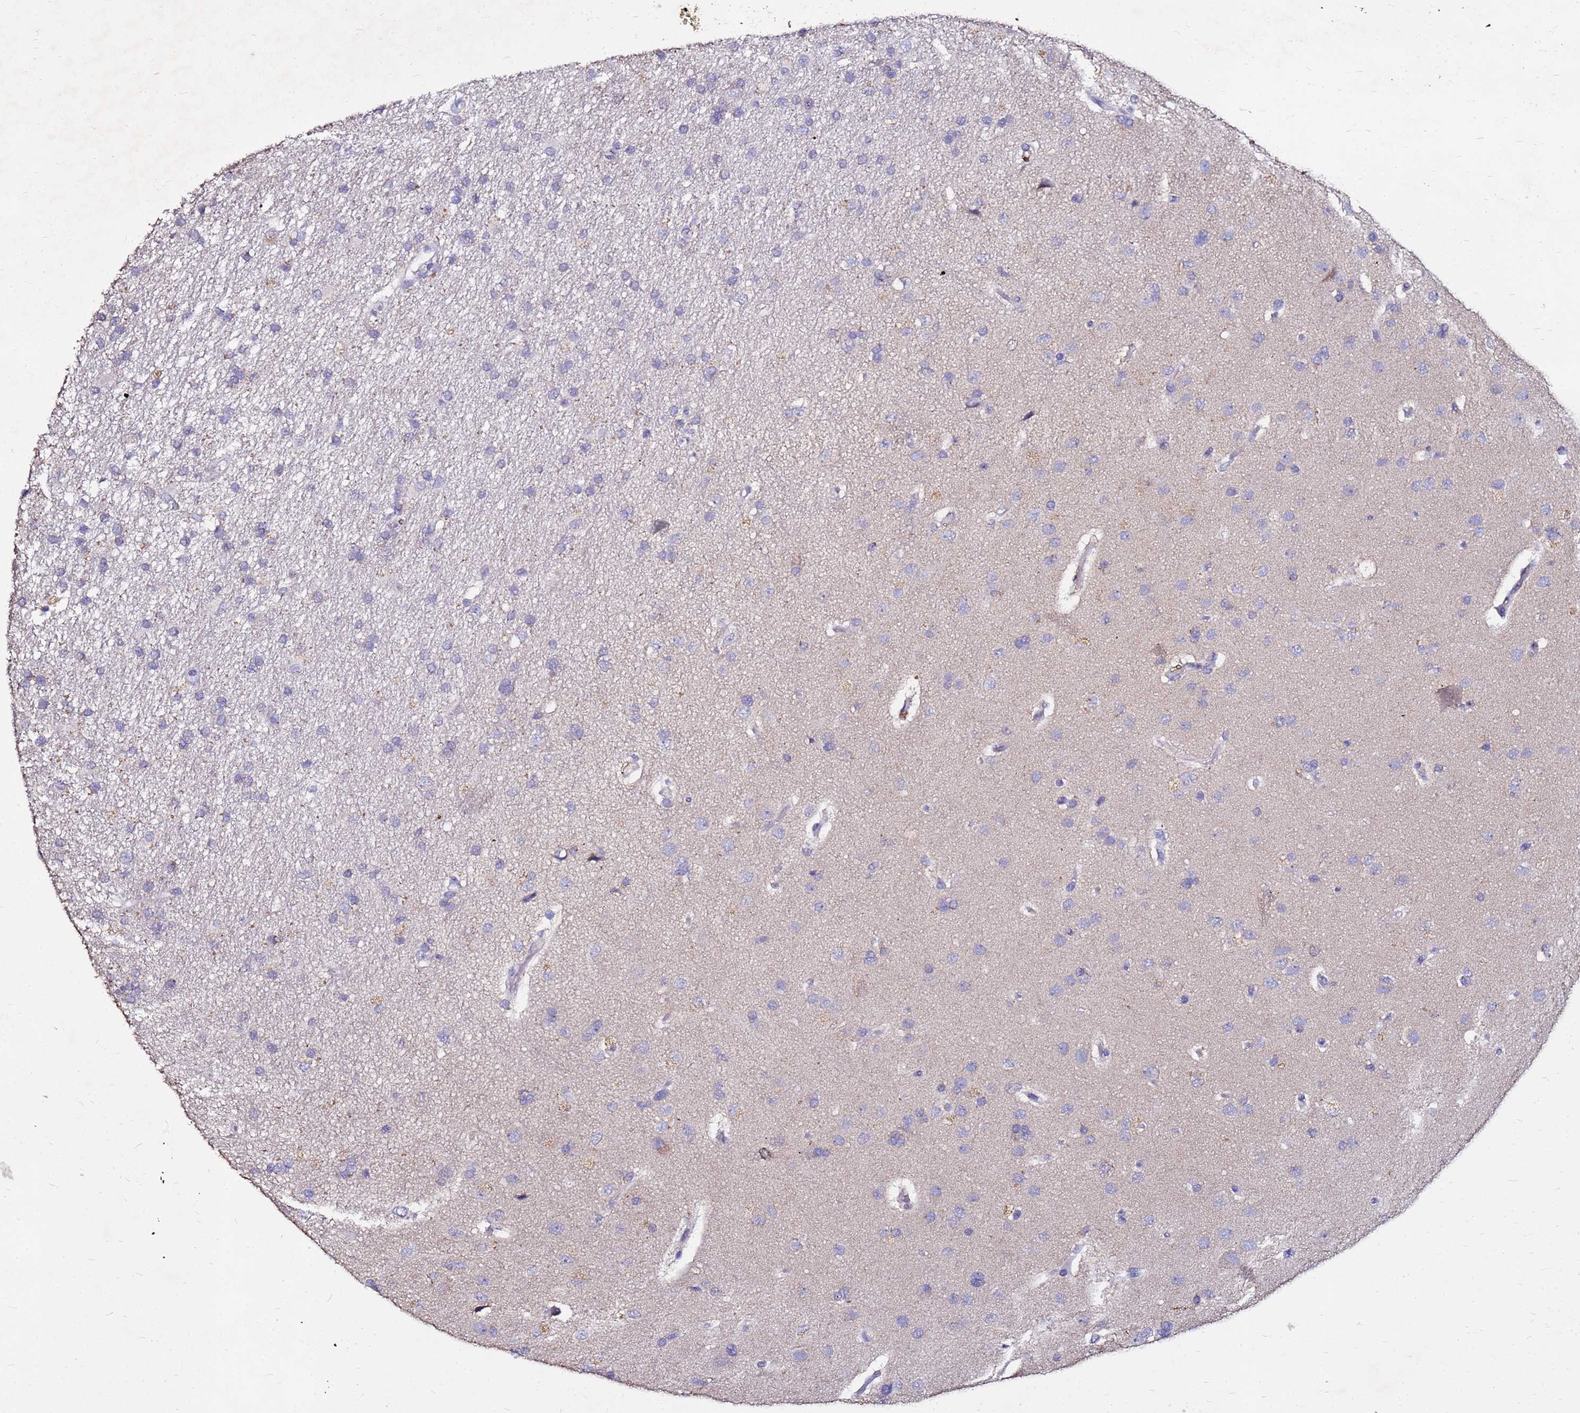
{"staining": {"intensity": "negative", "quantity": "none", "location": "none"}, "tissue": "glioma", "cell_type": "Tumor cells", "image_type": "cancer", "snomed": [{"axis": "morphology", "description": "Glioma, malignant, High grade"}, {"axis": "topography", "description": "Brain"}], "caption": "An immunohistochemistry micrograph of glioma is shown. There is no staining in tumor cells of glioma.", "gene": "FAM183A", "patient": {"sex": "male", "age": 77}}